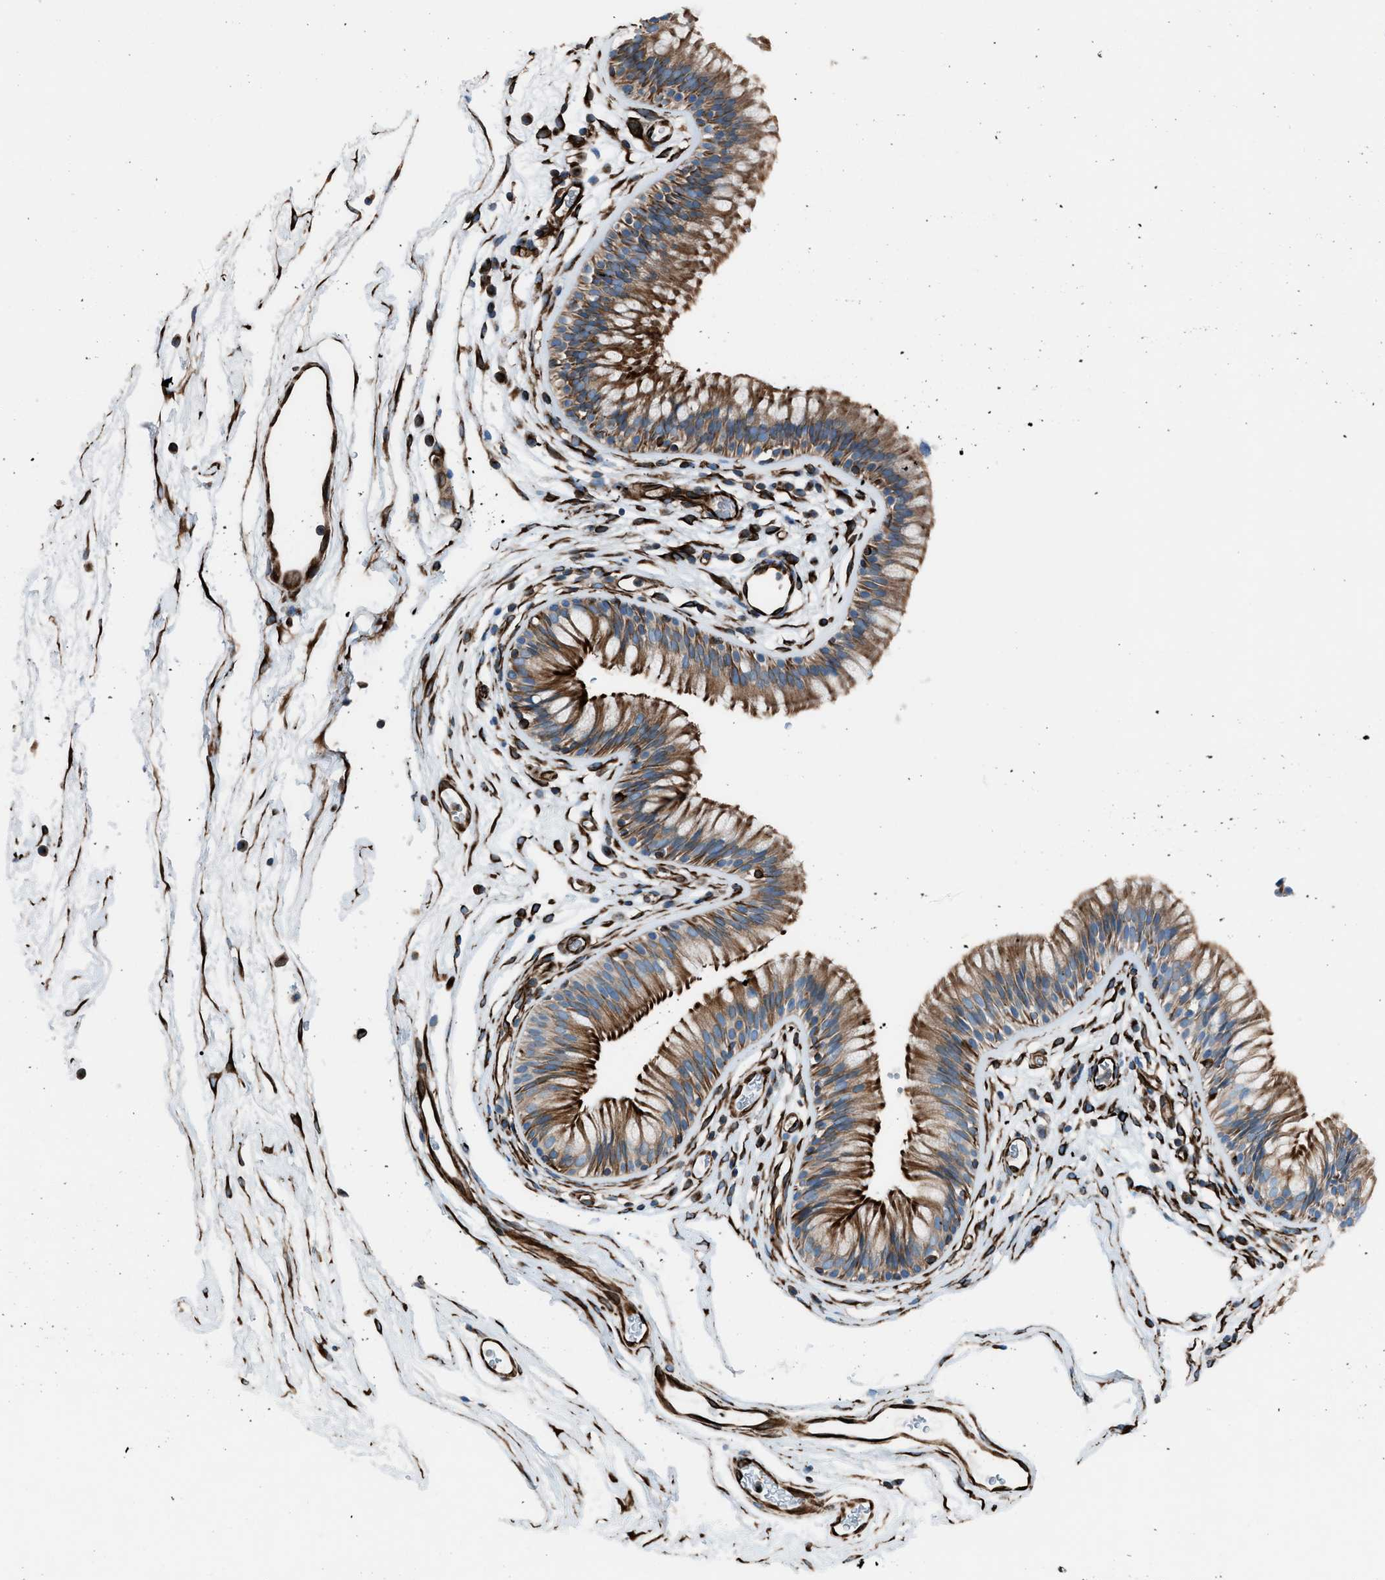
{"staining": {"intensity": "strong", "quantity": "25%-75%", "location": "cytoplasmic/membranous"}, "tissue": "nasopharynx", "cell_type": "Respiratory epithelial cells", "image_type": "normal", "snomed": [{"axis": "morphology", "description": "Normal tissue, NOS"}, {"axis": "morphology", "description": "Inflammation, NOS"}, {"axis": "topography", "description": "Nasopharynx"}], "caption": "This micrograph demonstrates immunohistochemistry staining of unremarkable human nasopharynx, with high strong cytoplasmic/membranous staining in about 25%-75% of respiratory epithelial cells.", "gene": "CABP7", "patient": {"sex": "male", "age": 48}}